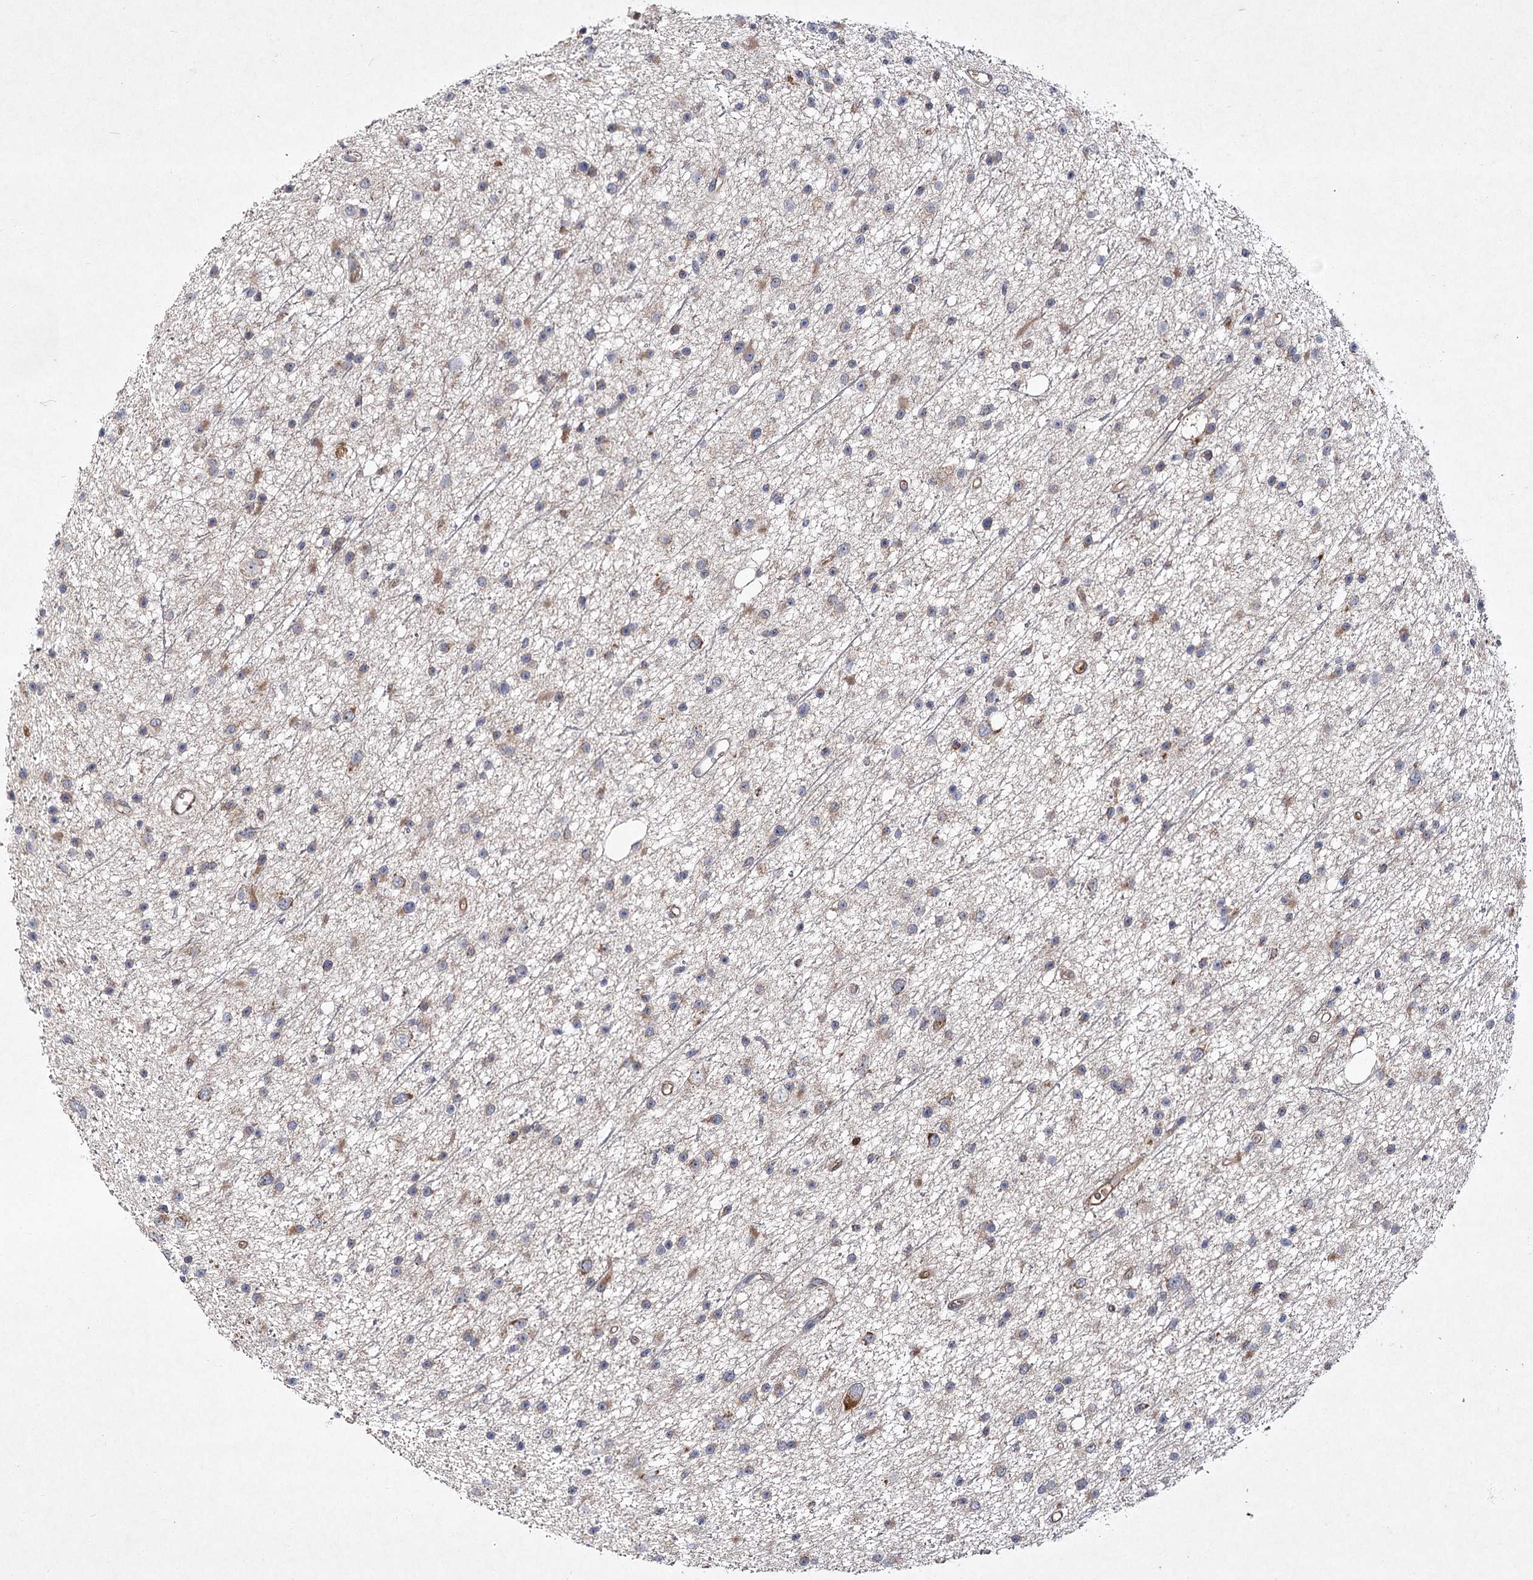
{"staining": {"intensity": "moderate", "quantity": "<25%", "location": "cytoplasmic/membranous"}, "tissue": "glioma", "cell_type": "Tumor cells", "image_type": "cancer", "snomed": [{"axis": "morphology", "description": "Glioma, malignant, Low grade"}, {"axis": "topography", "description": "Cerebral cortex"}], "caption": "Immunohistochemical staining of glioma exhibits low levels of moderate cytoplasmic/membranous protein expression in about <25% of tumor cells.", "gene": "MFN1", "patient": {"sex": "female", "age": 39}}